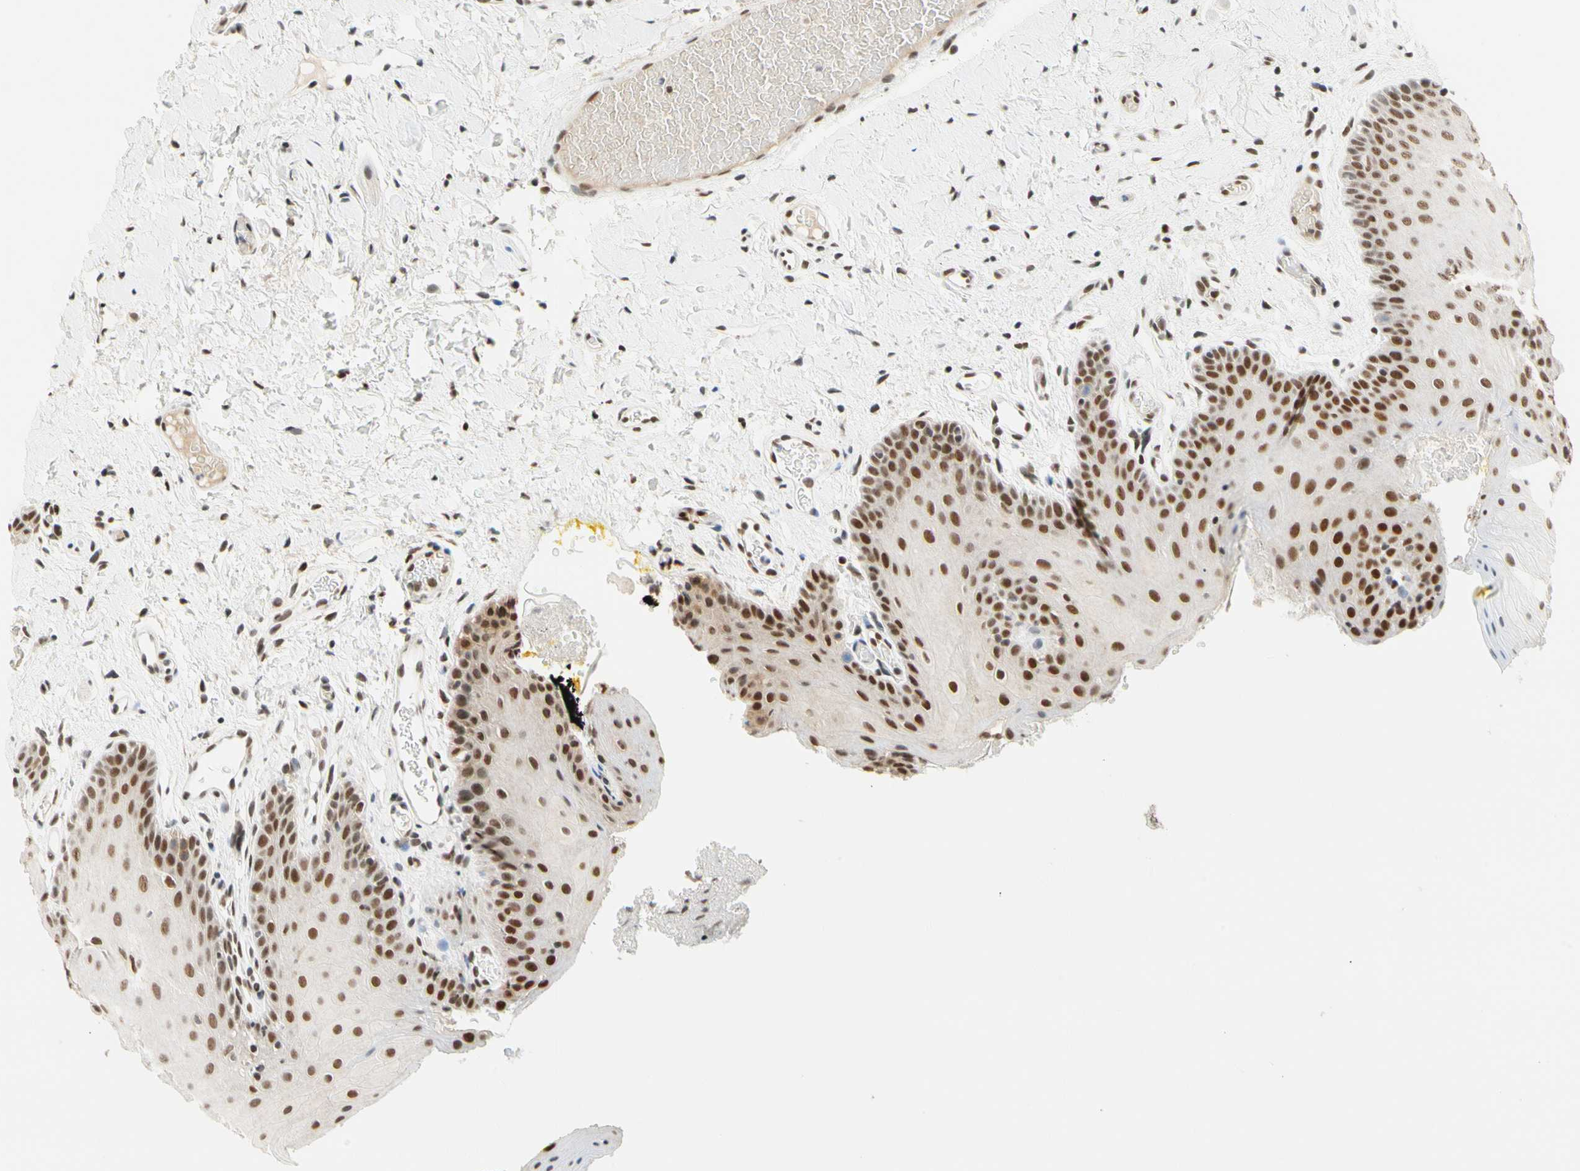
{"staining": {"intensity": "strong", "quantity": ">75%", "location": "nuclear"}, "tissue": "oral mucosa", "cell_type": "Squamous epithelial cells", "image_type": "normal", "snomed": [{"axis": "morphology", "description": "Normal tissue, NOS"}, {"axis": "topography", "description": "Oral tissue"}], "caption": "Immunohistochemistry micrograph of unremarkable oral mucosa stained for a protein (brown), which reveals high levels of strong nuclear expression in about >75% of squamous epithelial cells.", "gene": "ZSCAN16", "patient": {"sex": "male", "age": 54}}